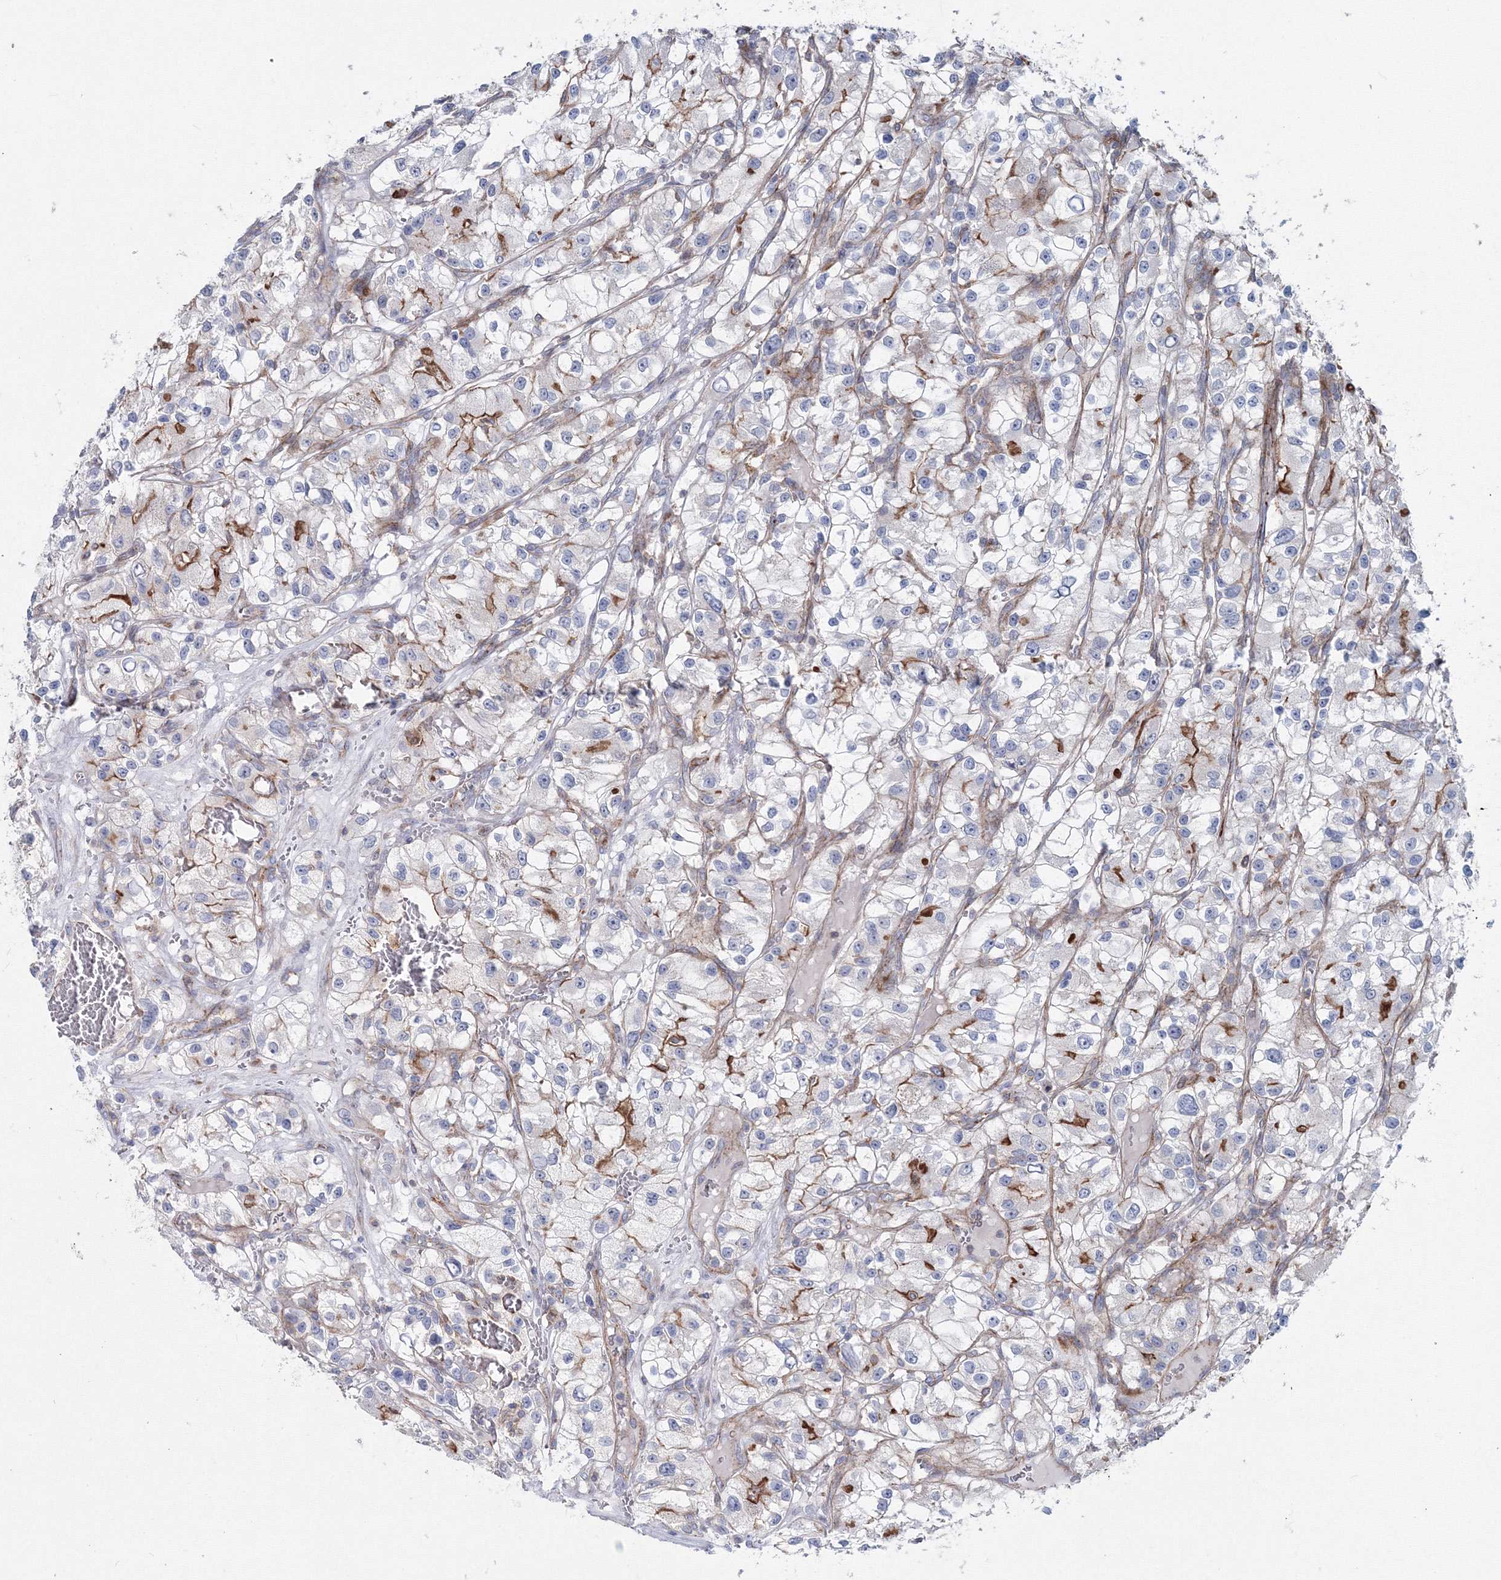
{"staining": {"intensity": "moderate", "quantity": "<25%", "location": "cytoplasmic/membranous"}, "tissue": "renal cancer", "cell_type": "Tumor cells", "image_type": "cancer", "snomed": [{"axis": "morphology", "description": "Adenocarcinoma, NOS"}, {"axis": "topography", "description": "Kidney"}], "caption": "Brown immunohistochemical staining in renal cancer displays moderate cytoplasmic/membranous positivity in about <25% of tumor cells.", "gene": "GGA2", "patient": {"sex": "female", "age": 57}}